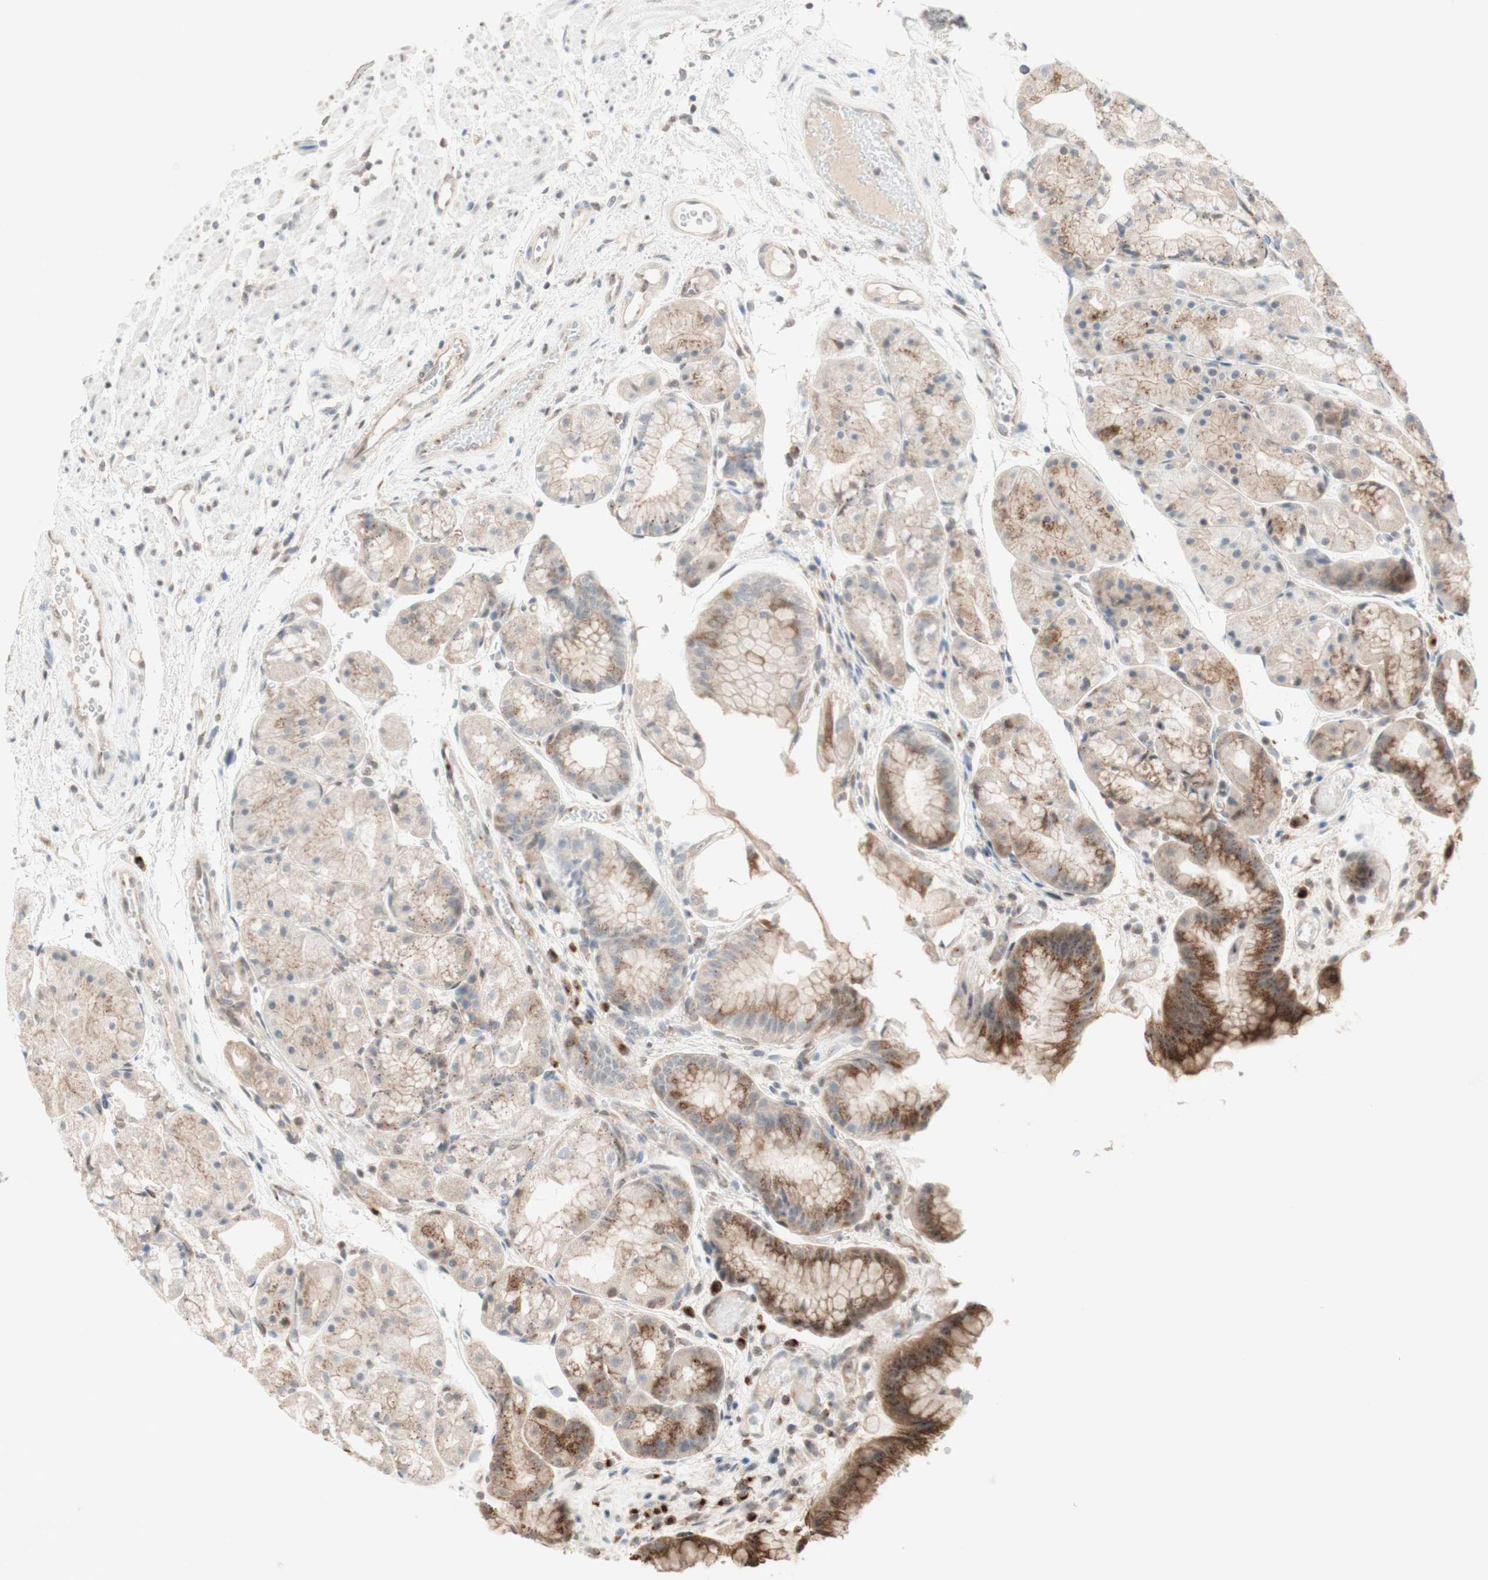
{"staining": {"intensity": "moderate", "quantity": ">75%", "location": "cytoplasmic/membranous"}, "tissue": "stomach", "cell_type": "Glandular cells", "image_type": "normal", "snomed": [{"axis": "morphology", "description": "Normal tissue, NOS"}, {"axis": "topography", "description": "Stomach, upper"}], "caption": "Immunohistochemistry (DAB (3,3'-diaminobenzidine)) staining of normal human stomach exhibits moderate cytoplasmic/membranous protein expression in about >75% of glandular cells.", "gene": "CYLD", "patient": {"sex": "male", "age": 72}}